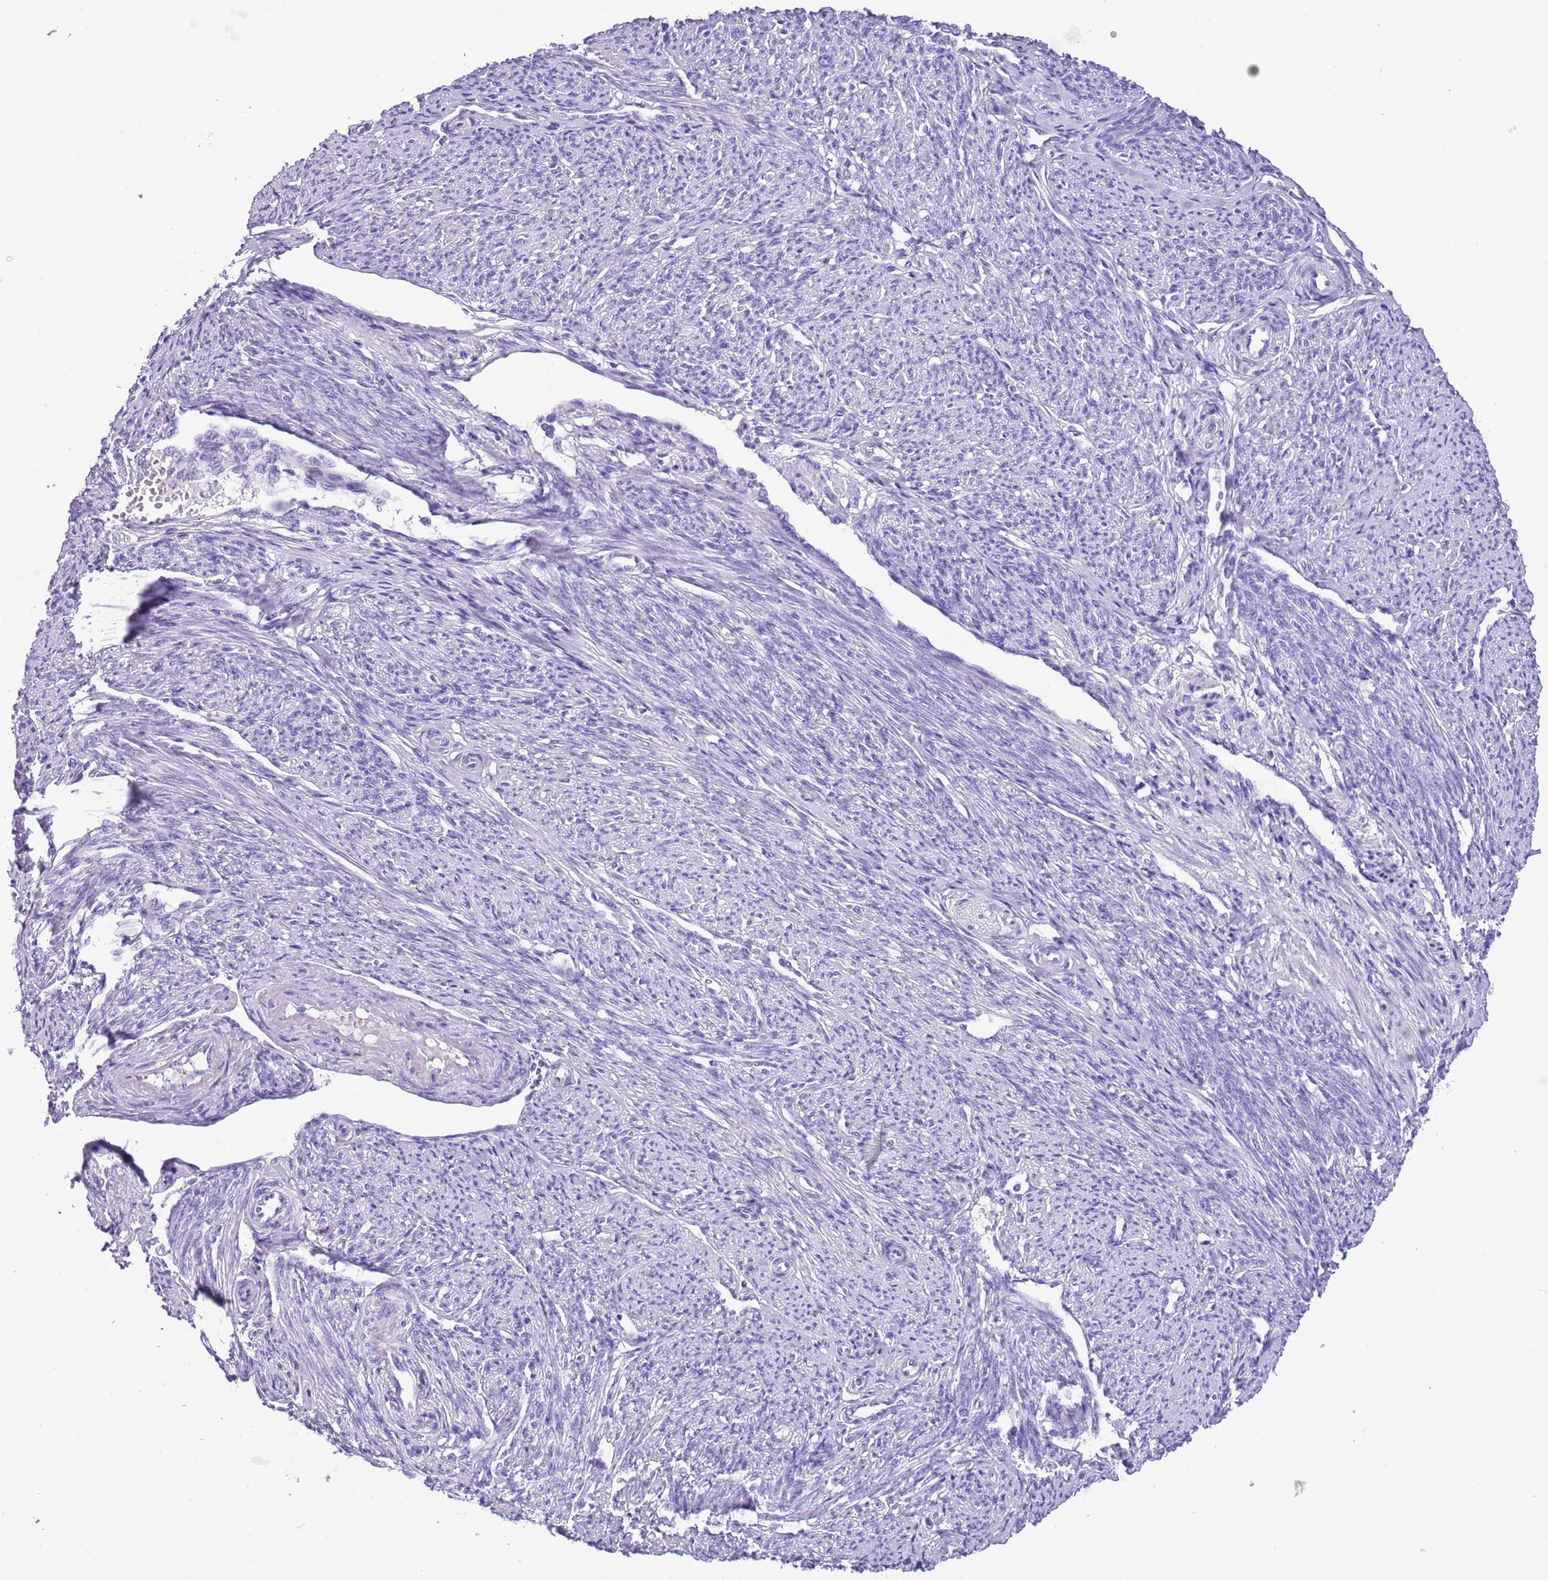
{"staining": {"intensity": "negative", "quantity": "none", "location": "none"}, "tissue": "smooth muscle", "cell_type": "Smooth muscle cells", "image_type": "normal", "snomed": [{"axis": "morphology", "description": "Normal tissue, NOS"}, {"axis": "topography", "description": "Smooth muscle"}, {"axis": "topography", "description": "Uterus"}], "caption": "DAB immunohistochemical staining of benign smooth muscle reveals no significant staining in smooth muscle cells.", "gene": "TMEM185A", "patient": {"sex": "female", "age": 59}}